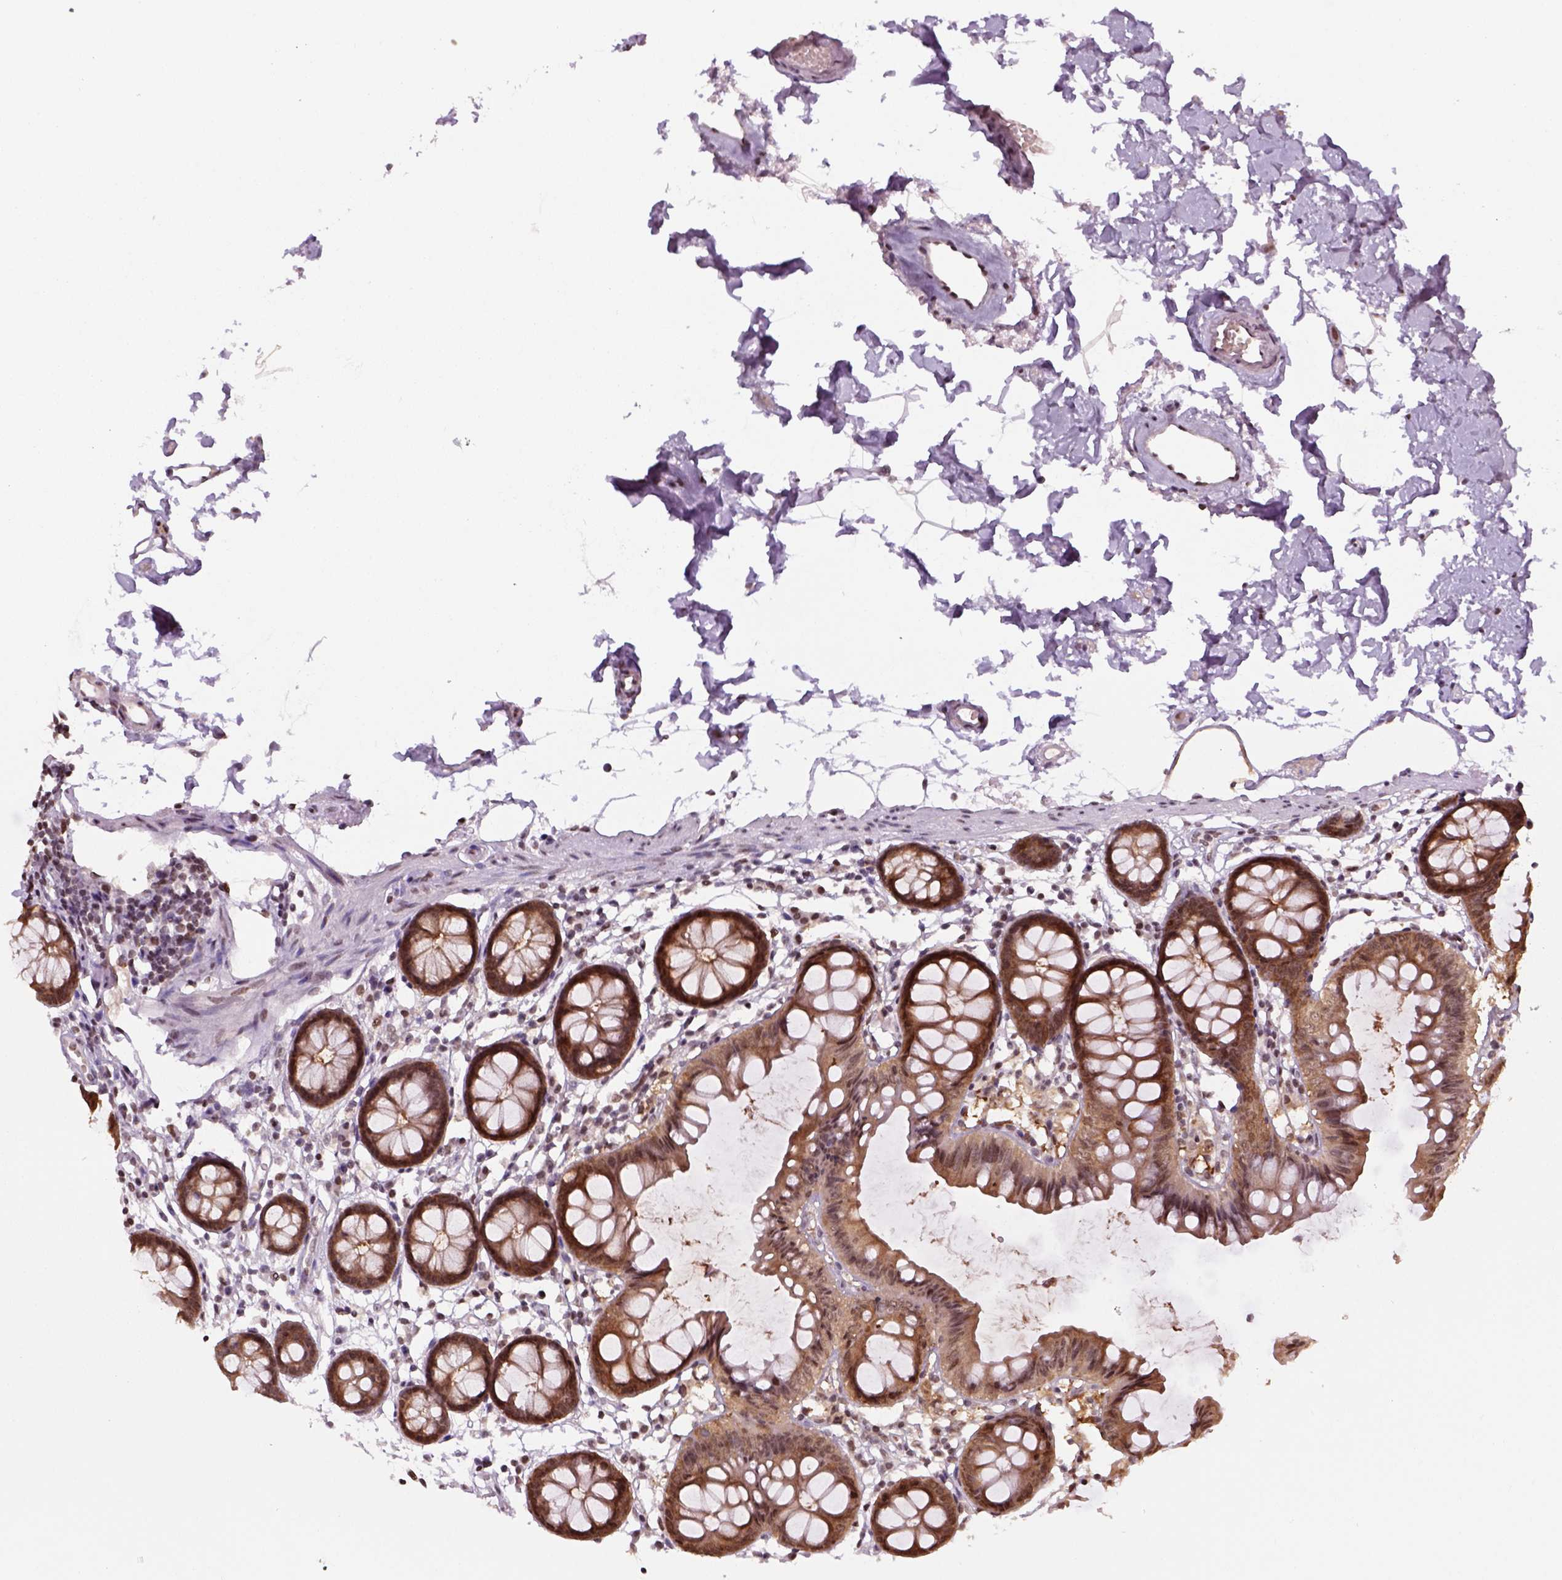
{"staining": {"intensity": "moderate", "quantity": ">75%", "location": "nuclear"}, "tissue": "colon", "cell_type": "Endothelial cells", "image_type": "normal", "snomed": [{"axis": "morphology", "description": "Normal tissue, NOS"}, {"axis": "topography", "description": "Colon"}], "caption": "A brown stain labels moderate nuclear expression of a protein in endothelial cells of benign colon.", "gene": "GOT1", "patient": {"sex": "female", "age": 84}}